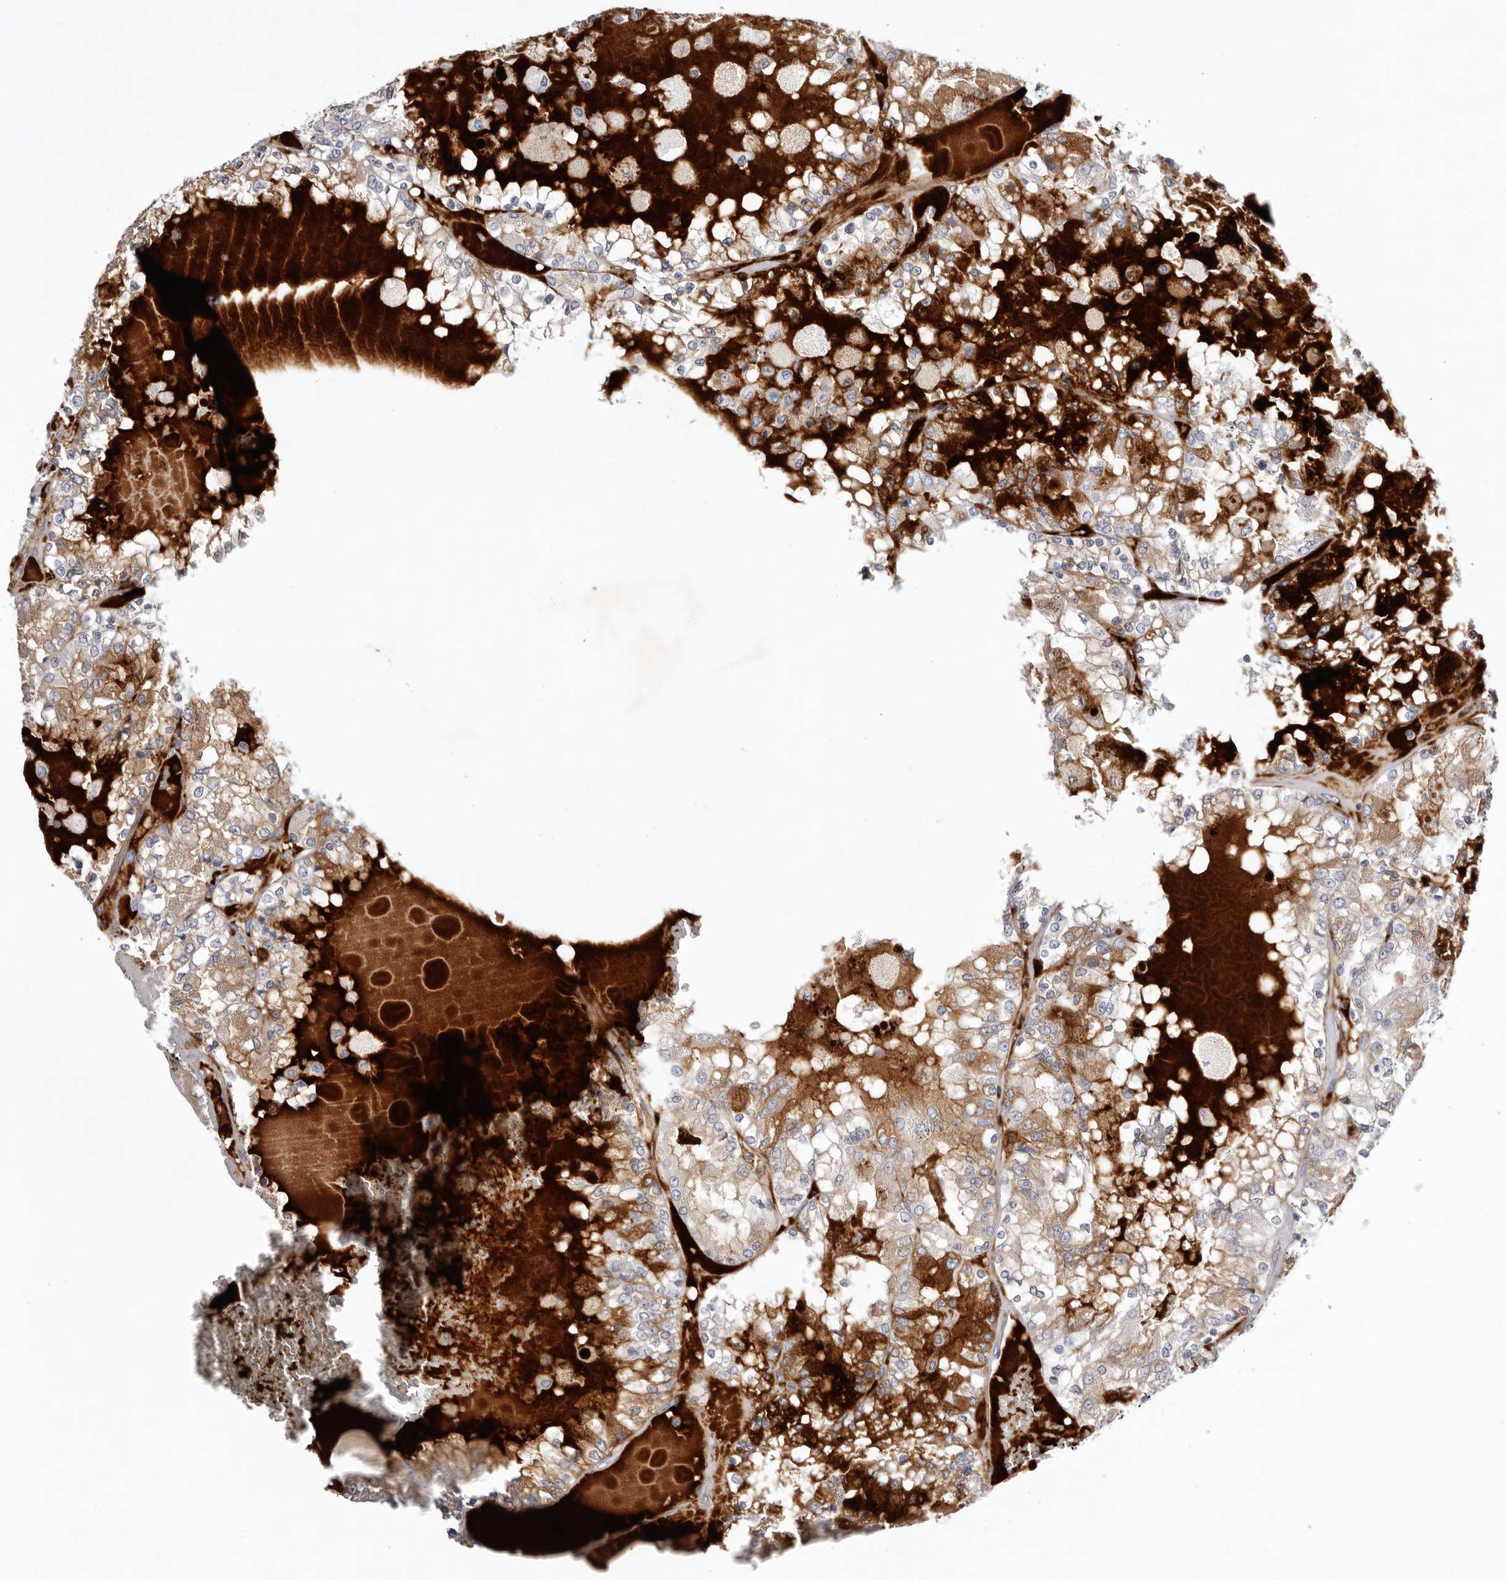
{"staining": {"intensity": "weak", "quantity": "25%-75%", "location": "cytoplasmic/membranous"}, "tissue": "renal cancer", "cell_type": "Tumor cells", "image_type": "cancer", "snomed": [{"axis": "morphology", "description": "Adenocarcinoma, NOS"}, {"axis": "topography", "description": "Kidney"}], "caption": "The histopathology image exhibits immunohistochemical staining of renal cancer (adenocarcinoma). There is weak cytoplasmic/membranous positivity is identified in about 25%-75% of tumor cells.", "gene": "LMLN", "patient": {"sex": "female", "age": 56}}